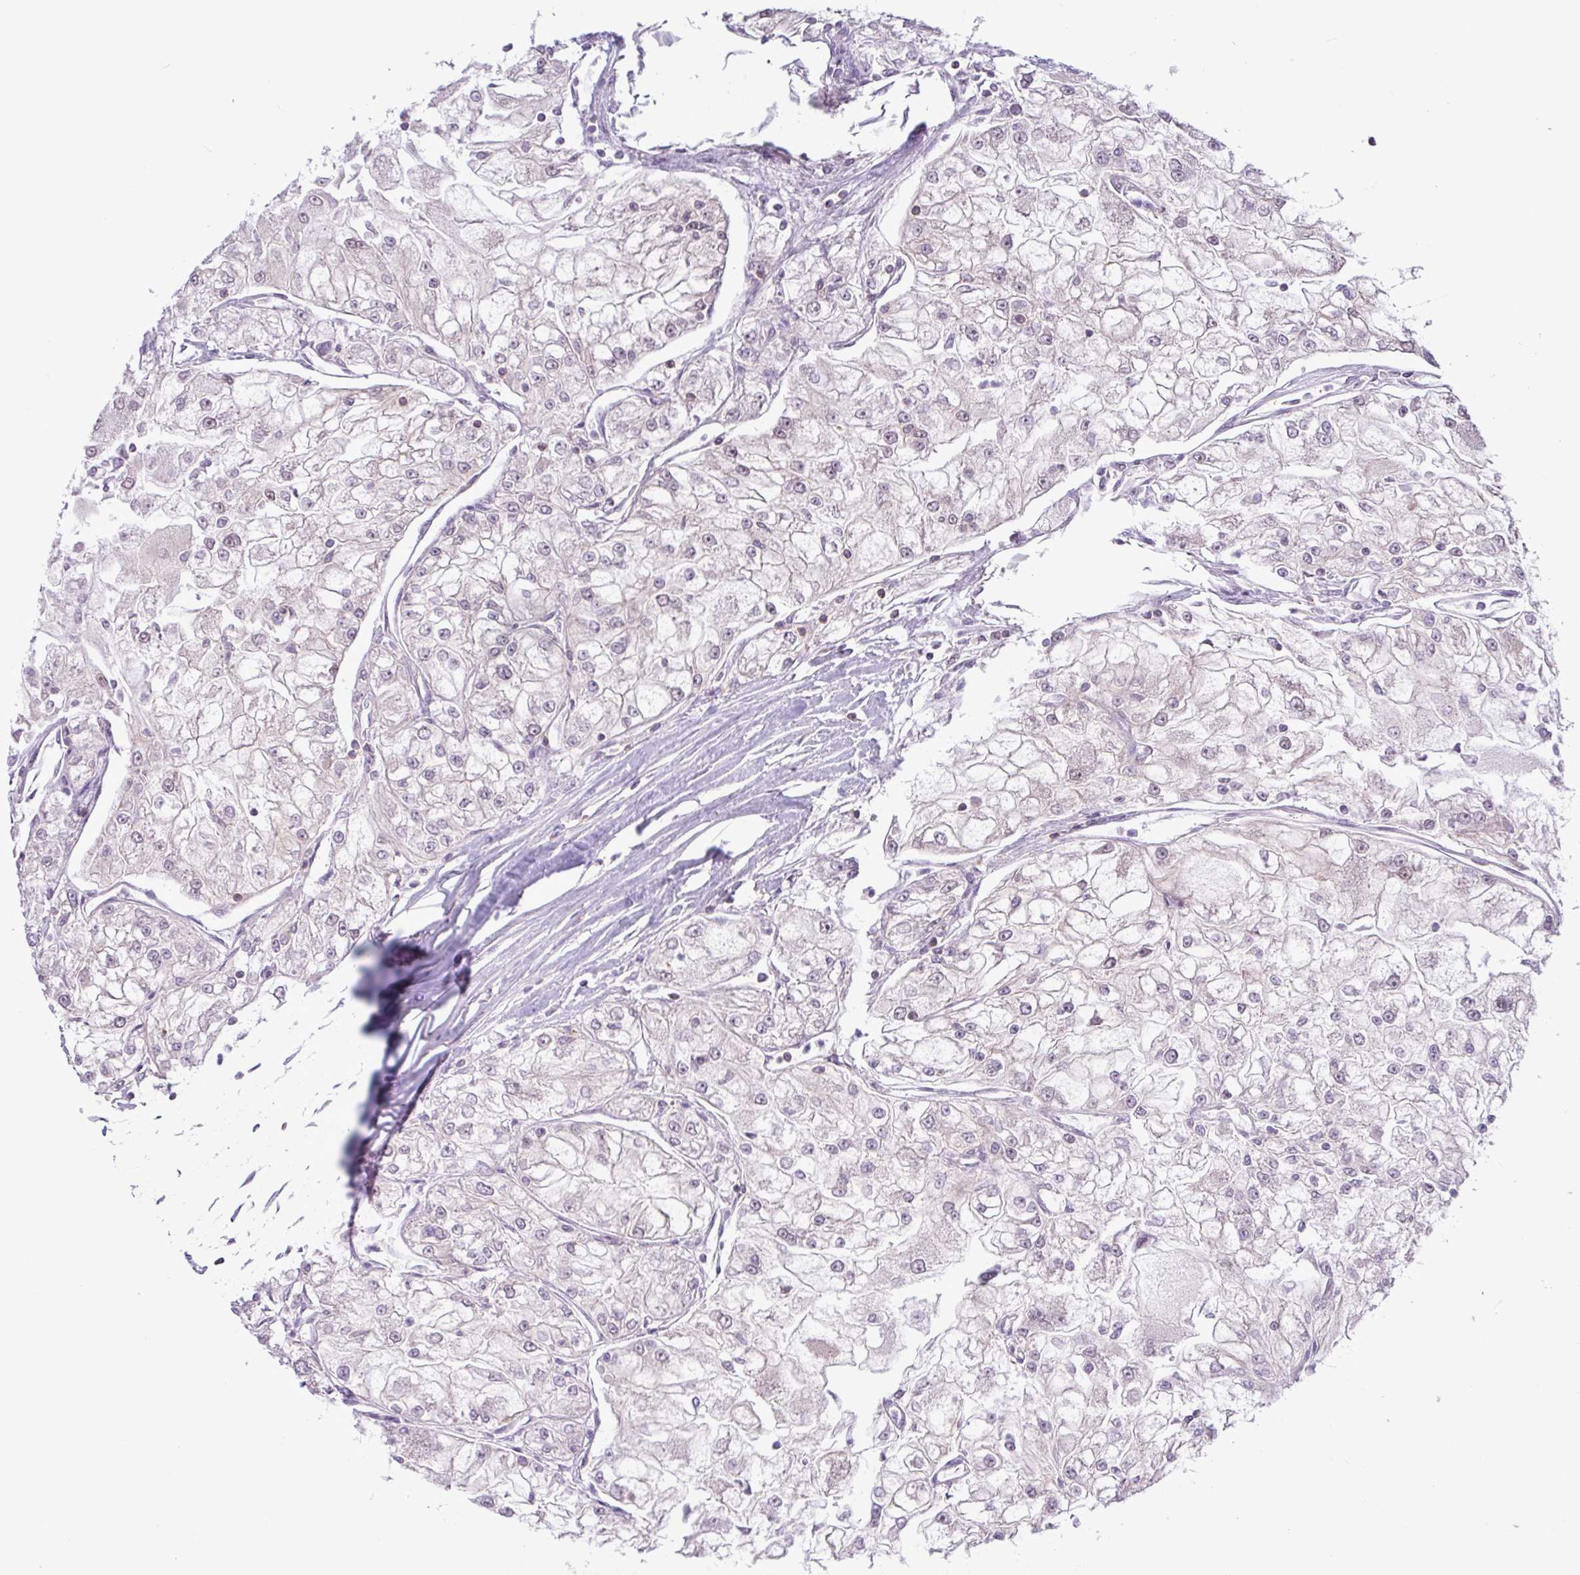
{"staining": {"intensity": "negative", "quantity": "none", "location": "none"}, "tissue": "renal cancer", "cell_type": "Tumor cells", "image_type": "cancer", "snomed": [{"axis": "morphology", "description": "Adenocarcinoma, NOS"}, {"axis": "topography", "description": "Kidney"}], "caption": "Tumor cells are negative for protein expression in human renal adenocarcinoma.", "gene": "RTL3", "patient": {"sex": "female", "age": 72}}